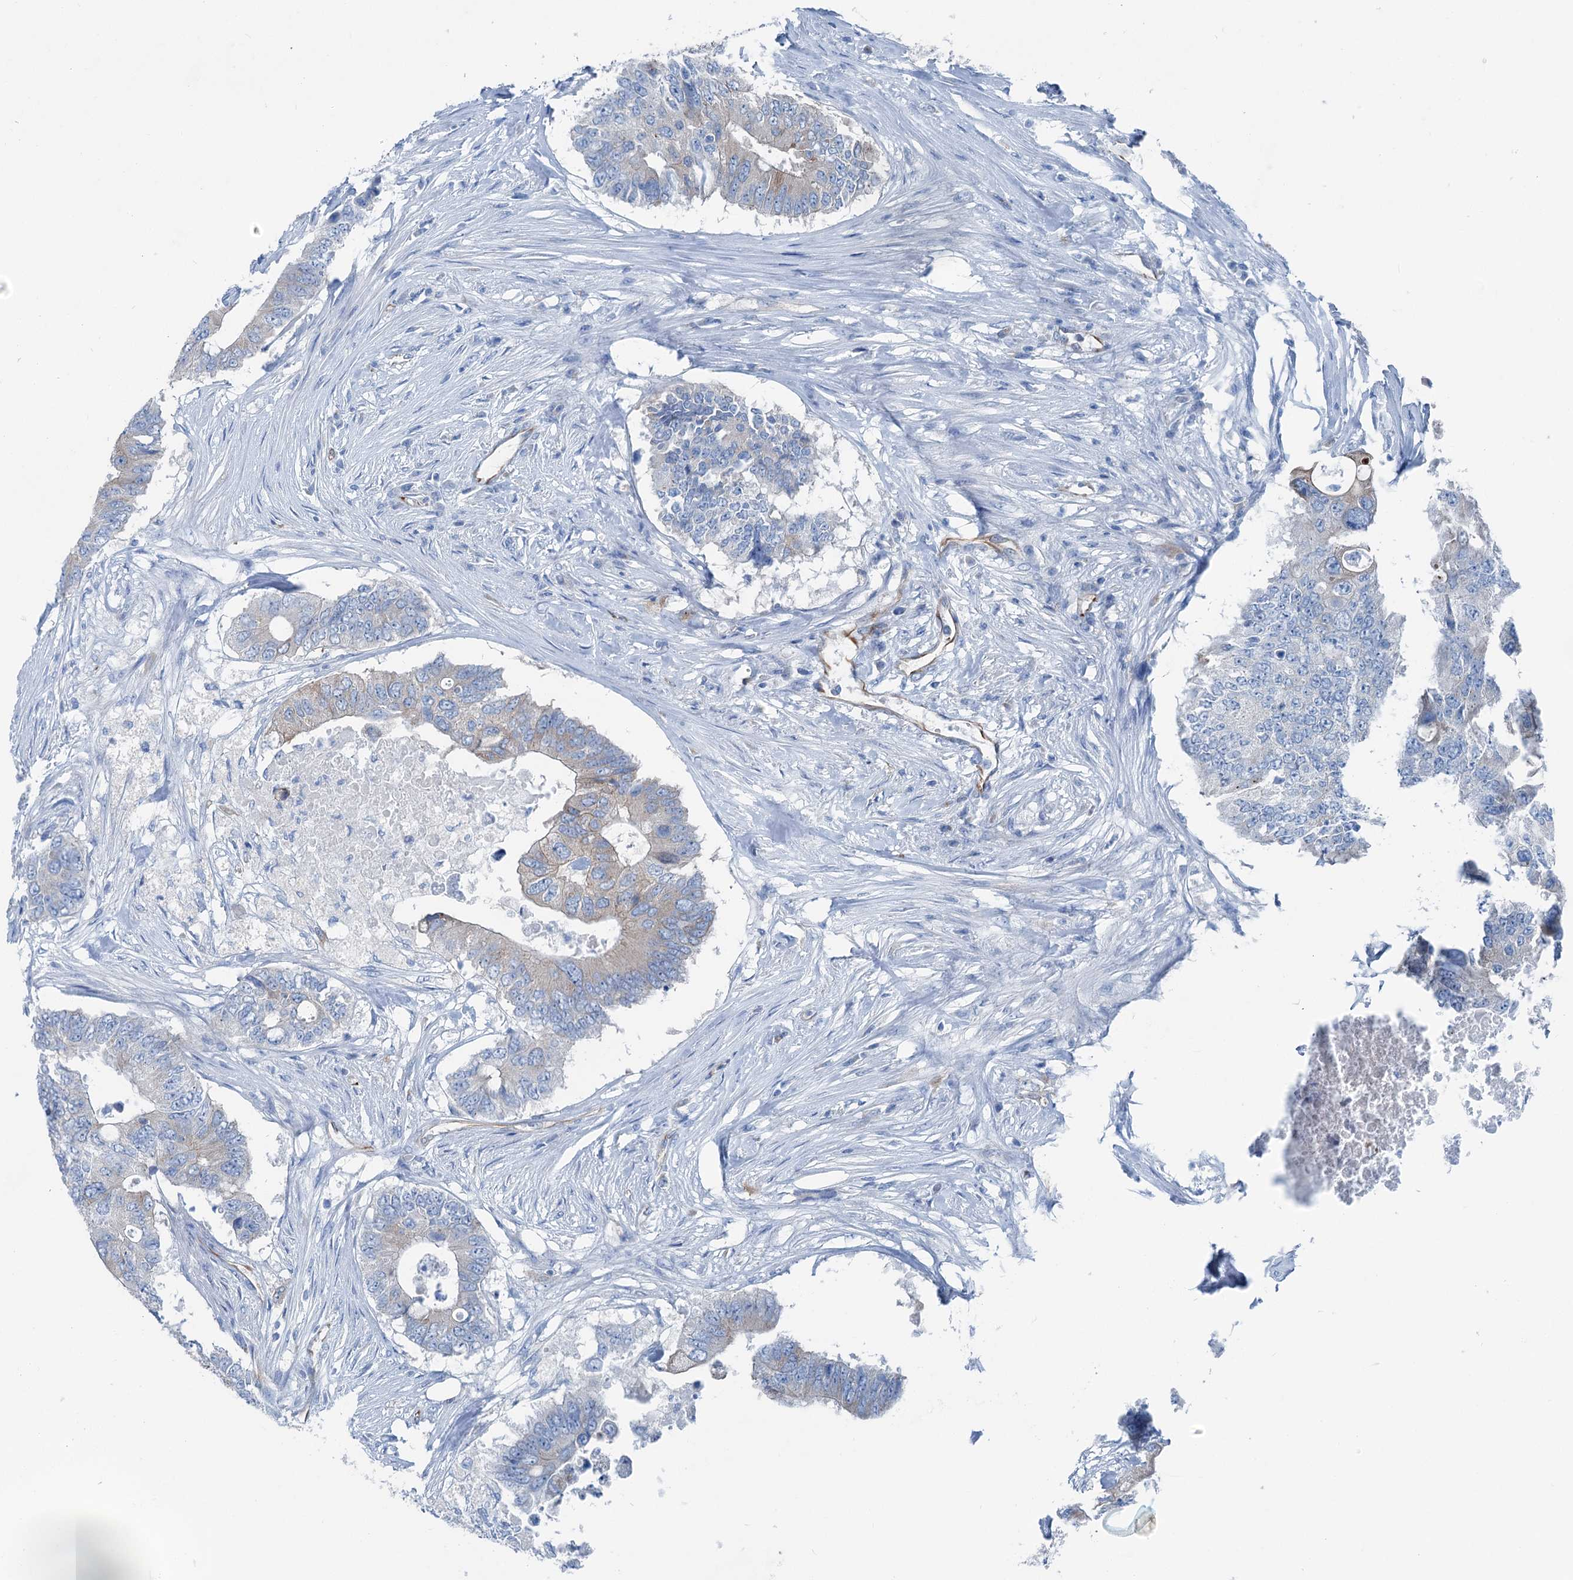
{"staining": {"intensity": "weak", "quantity": "<25%", "location": "cytoplasmic/membranous"}, "tissue": "colorectal cancer", "cell_type": "Tumor cells", "image_type": "cancer", "snomed": [{"axis": "morphology", "description": "Adenocarcinoma, NOS"}, {"axis": "topography", "description": "Colon"}], "caption": "Histopathology image shows no significant protein positivity in tumor cells of adenocarcinoma (colorectal).", "gene": "CALCOCO1", "patient": {"sex": "male", "age": 71}}